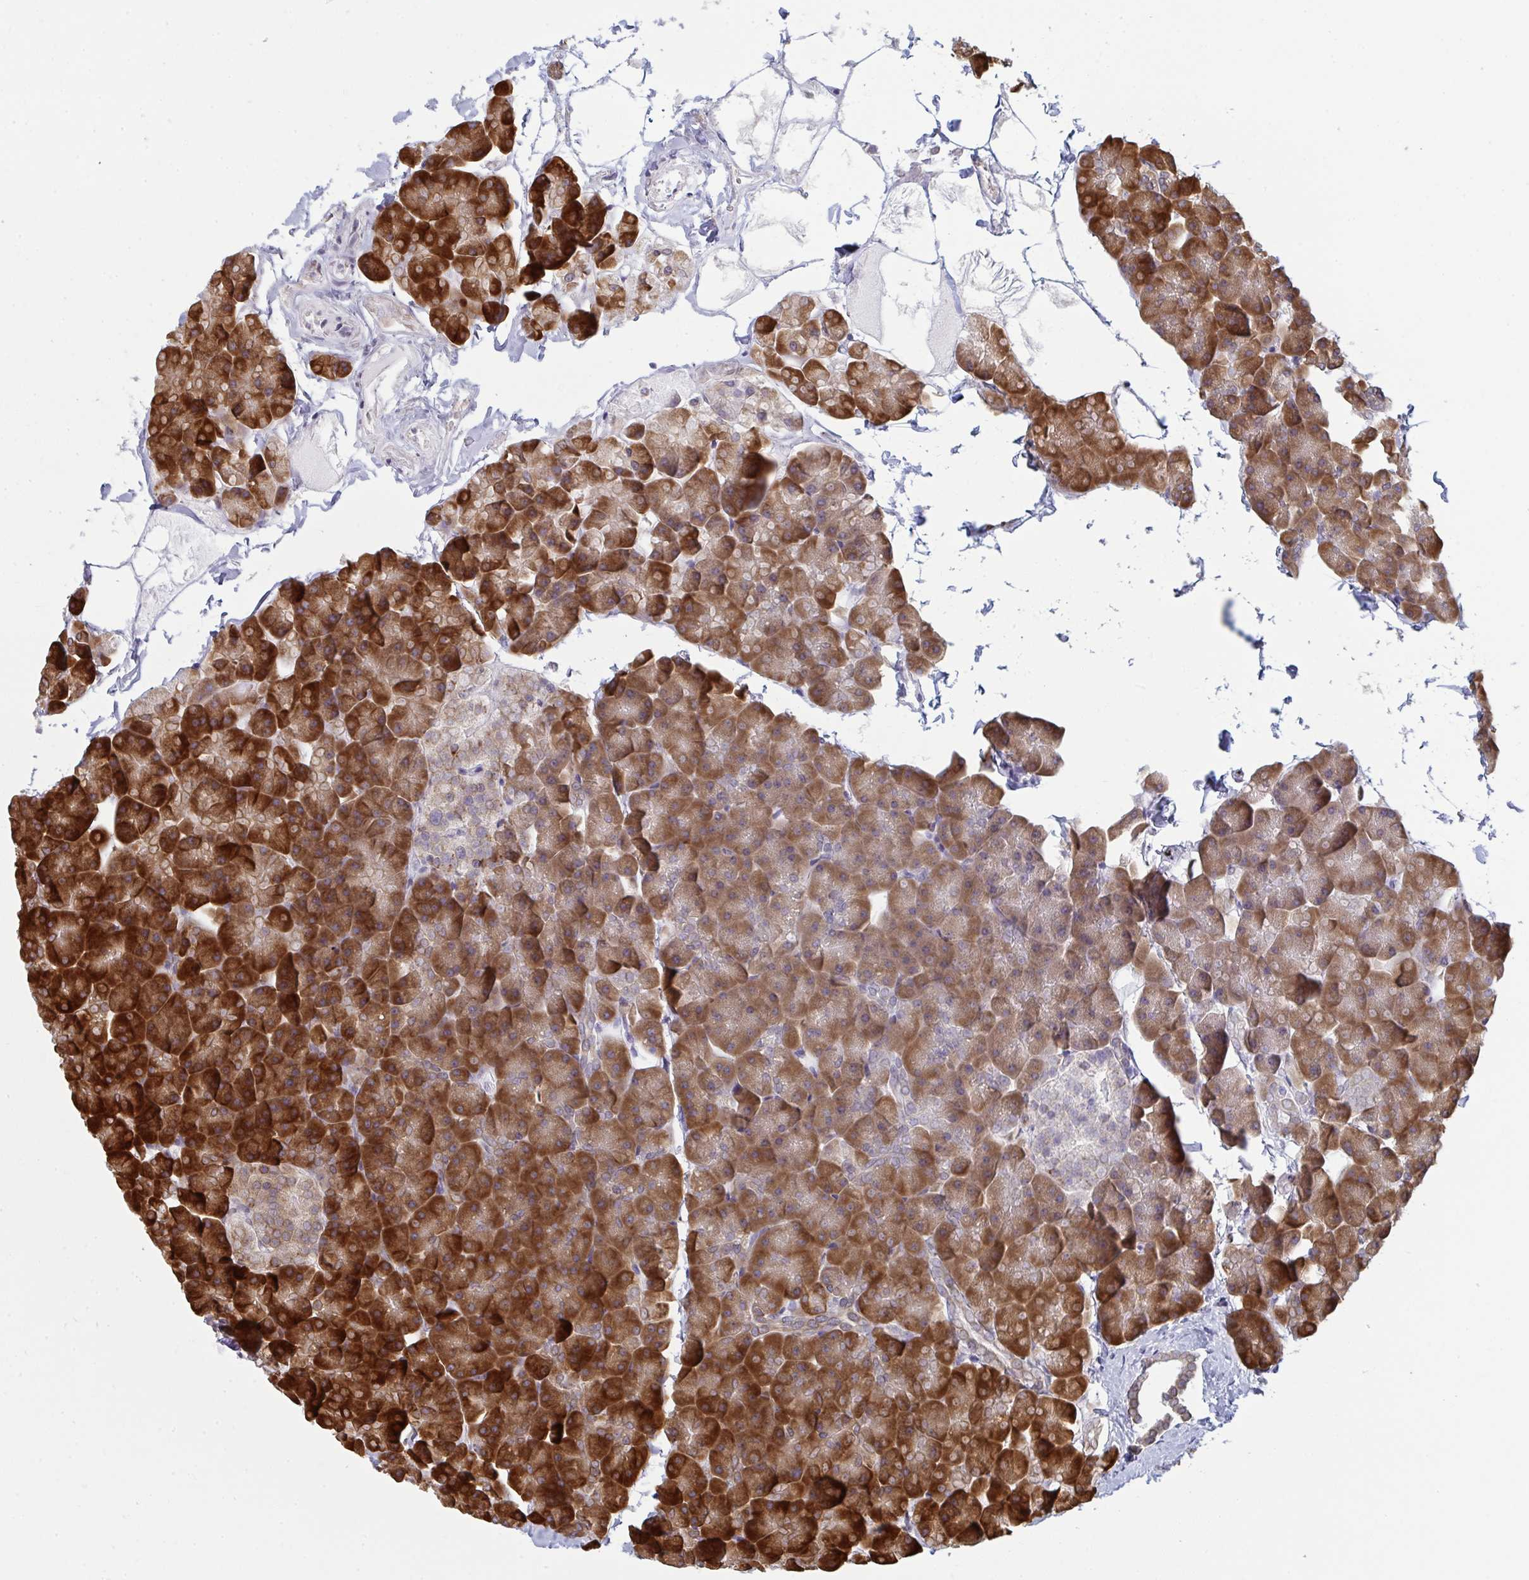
{"staining": {"intensity": "strong", "quantity": ">75%", "location": "cytoplasmic/membranous"}, "tissue": "pancreas", "cell_type": "Exocrine glandular cells", "image_type": "normal", "snomed": [{"axis": "morphology", "description": "Normal tissue, NOS"}, {"axis": "topography", "description": "Pancreas"}], "caption": "High-power microscopy captured an immunohistochemistry (IHC) histopathology image of unremarkable pancreas, revealing strong cytoplasmic/membranous expression in approximately >75% of exocrine glandular cells. Nuclei are stained in blue.", "gene": "LYSMD4", "patient": {"sex": "male", "age": 35}}